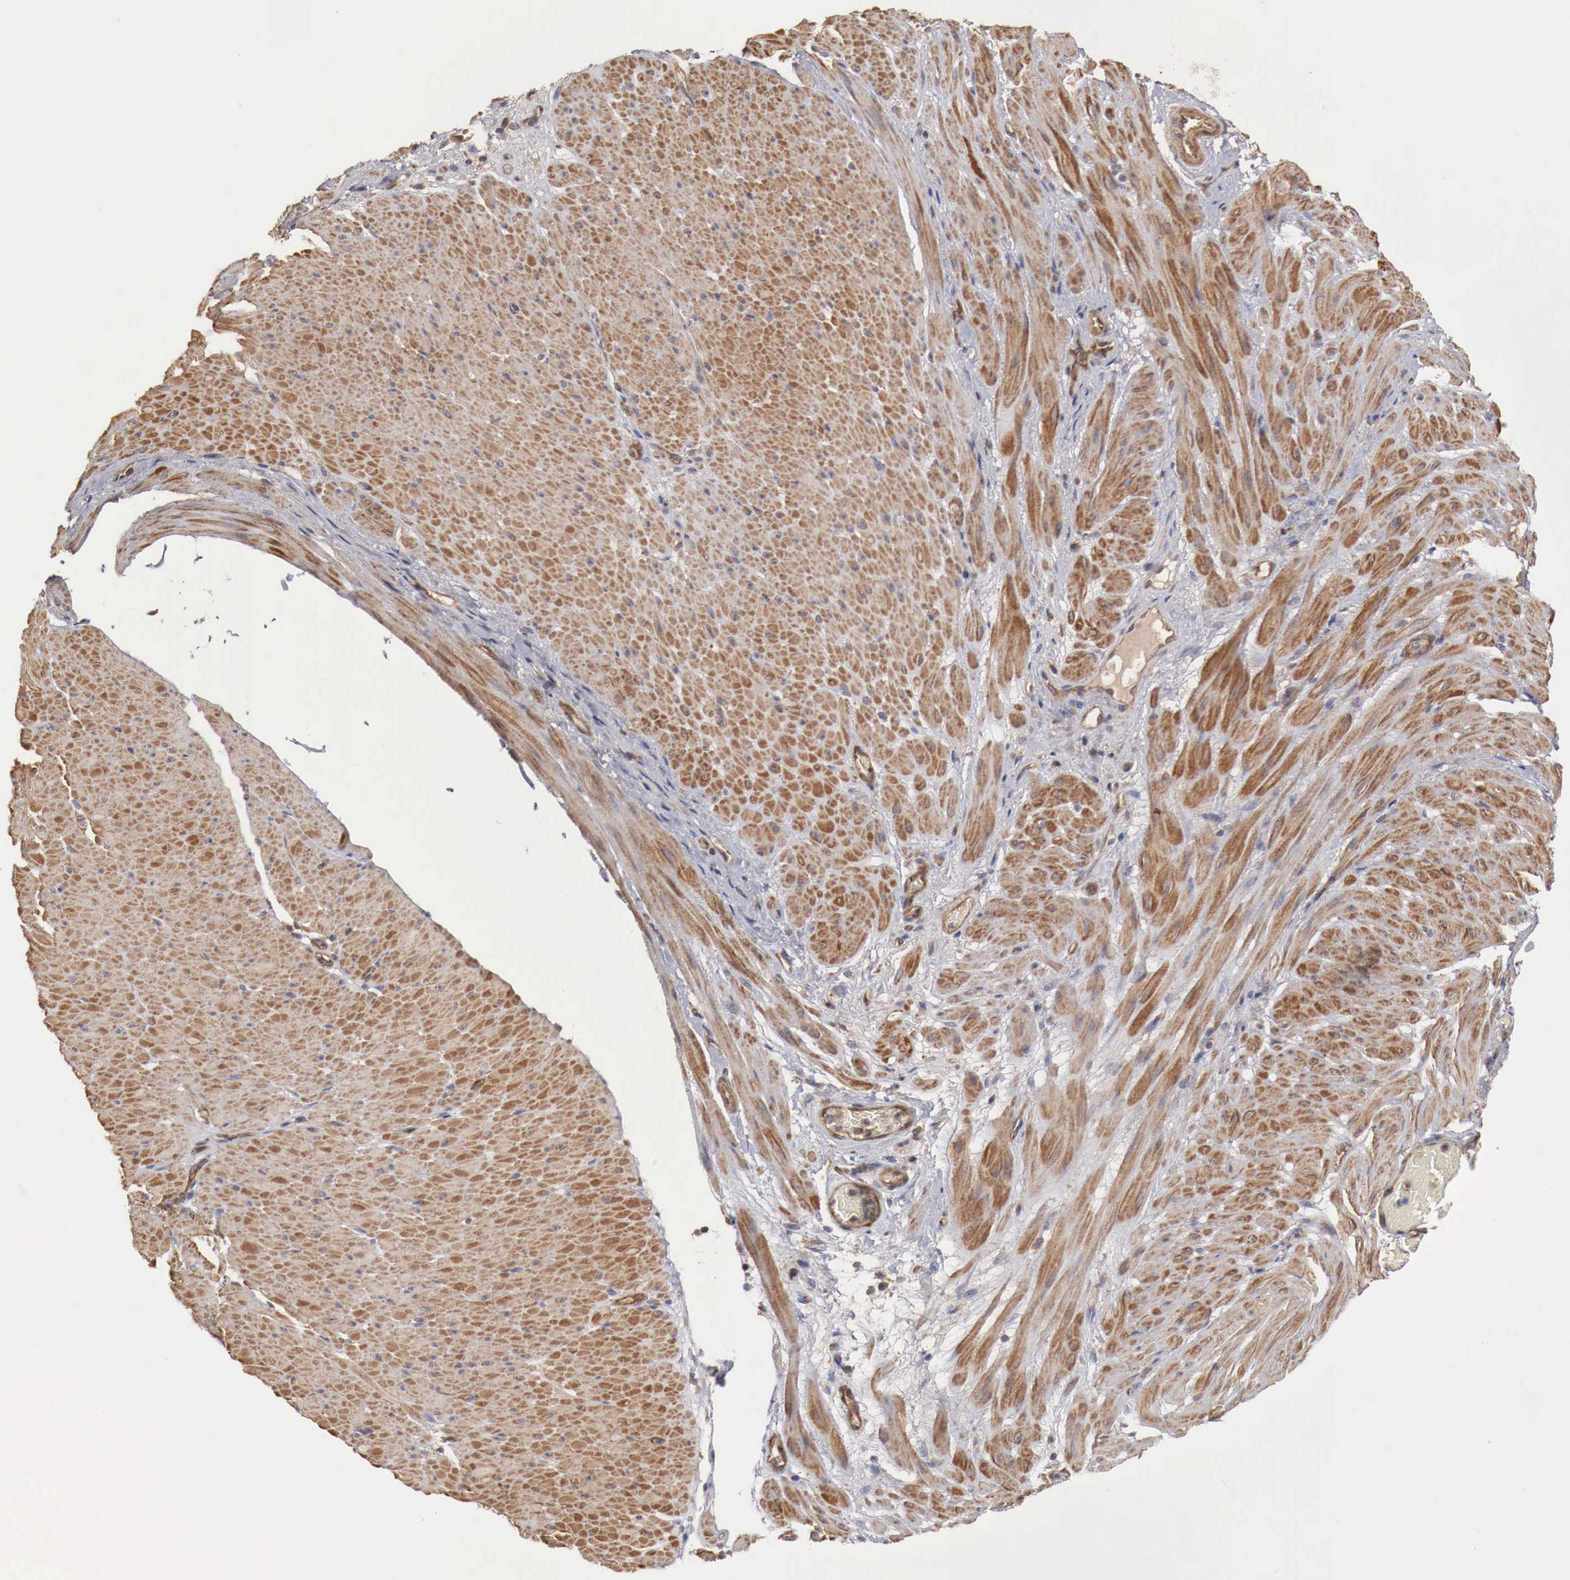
{"staining": {"intensity": "weak", "quantity": ">75%", "location": "cytoplasmic/membranous"}, "tissue": "stomach cancer", "cell_type": "Tumor cells", "image_type": "cancer", "snomed": [{"axis": "morphology", "description": "Adenocarcinoma, NOS"}, {"axis": "topography", "description": "Stomach, lower"}], "caption": "Immunohistochemical staining of stomach cancer (adenocarcinoma) displays low levels of weak cytoplasmic/membranous staining in approximately >75% of tumor cells.", "gene": "ARMCX4", "patient": {"sex": "male", "age": 88}}